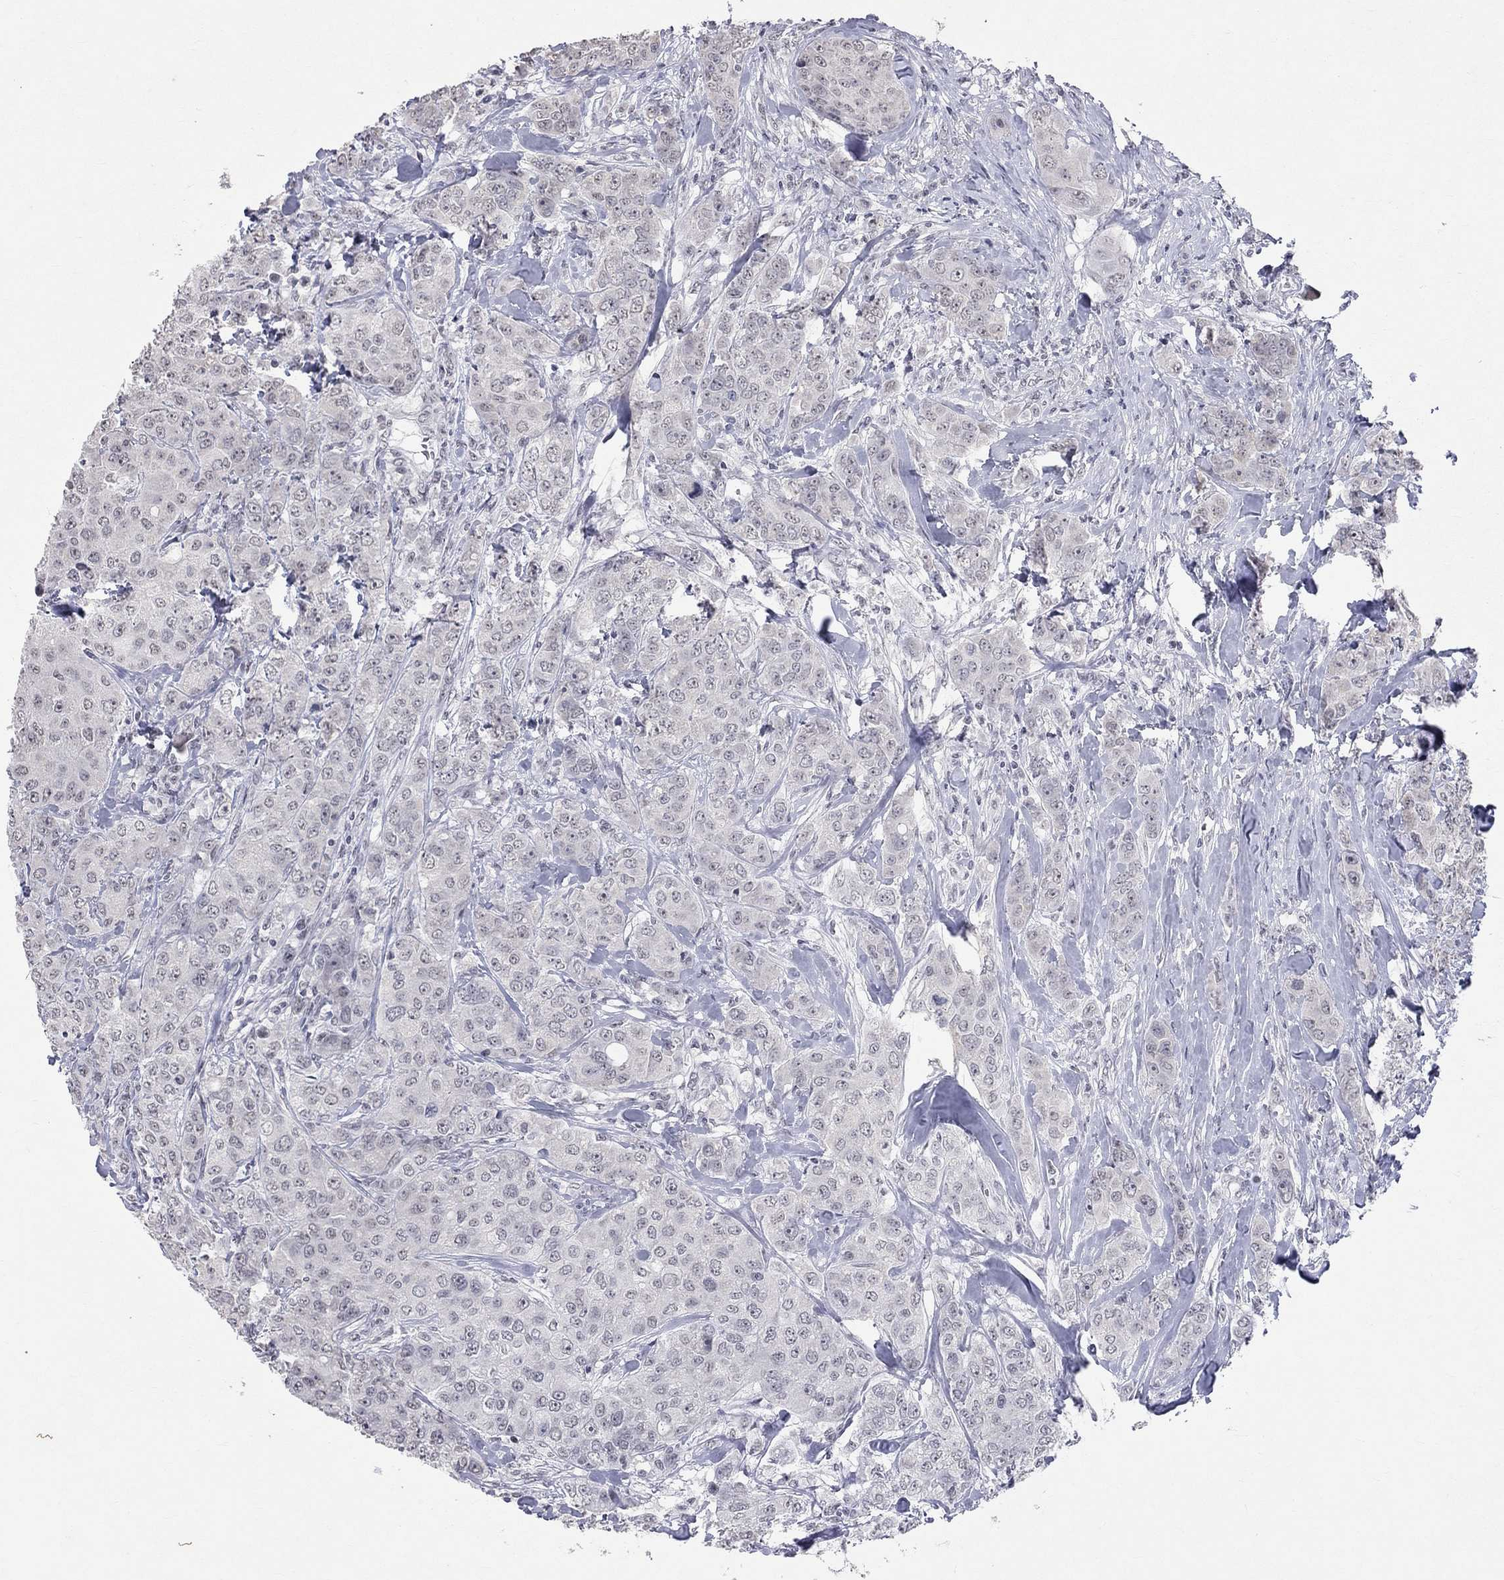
{"staining": {"intensity": "negative", "quantity": "none", "location": "none"}, "tissue": "breast cancer", "cell_type": "Tumor cells", "image_type": "cancer", "snomed": [{"axis": "morphology", "description": "Duct carcinoma"}, {"axis": "topography", "description": "Breast"}], "caption": "Immunohistochemical staining of invasive ductal carcinoma (breast) exhibits no significant staining in tumor cells. The staining is performed using DAB brown chromogen with nuclei counter-stained in using hematoxylin.", "gene": "TMEM143", "patient": {"sex": "female", "age": 43}}